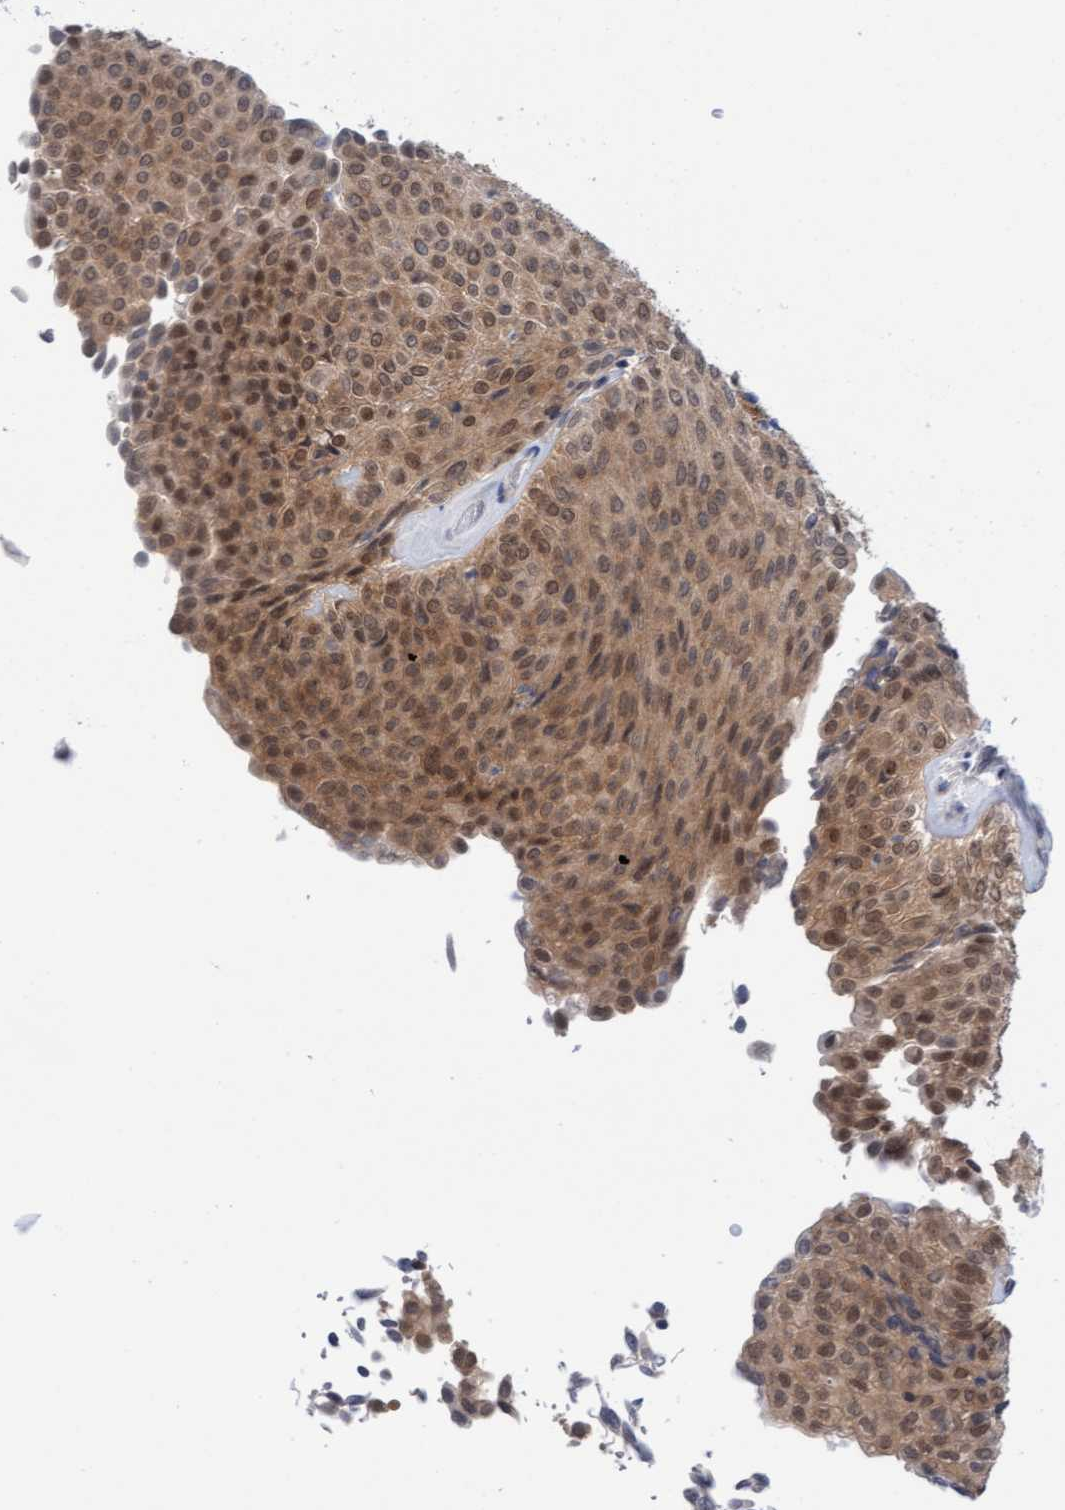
{"staining": {"intensity": "moderate", "quantity": ">75%", "location": "cytoplasmic/membranous,nuclear"}, "tissue": "urothelial cancer", "cell_type": "Tumor cells", "image_type": "cancer", "snomed": [{"axis": "morphology", "description": "Urothelial carcinoma, Low grade"}, {"axis": "topography", "description": "Urinary bladder"}], "caption": "Urothelial cancer tissue shows moderate cytoplasmic/membranous and nuclear expression in about >75% of tumor cells (Stains: DAB in brown, nuclei in blue, Microscopy: brightfield microscopy at high magnification).", "gene": "AMZ2", "patient": {"sex": "male", "age": 78}}